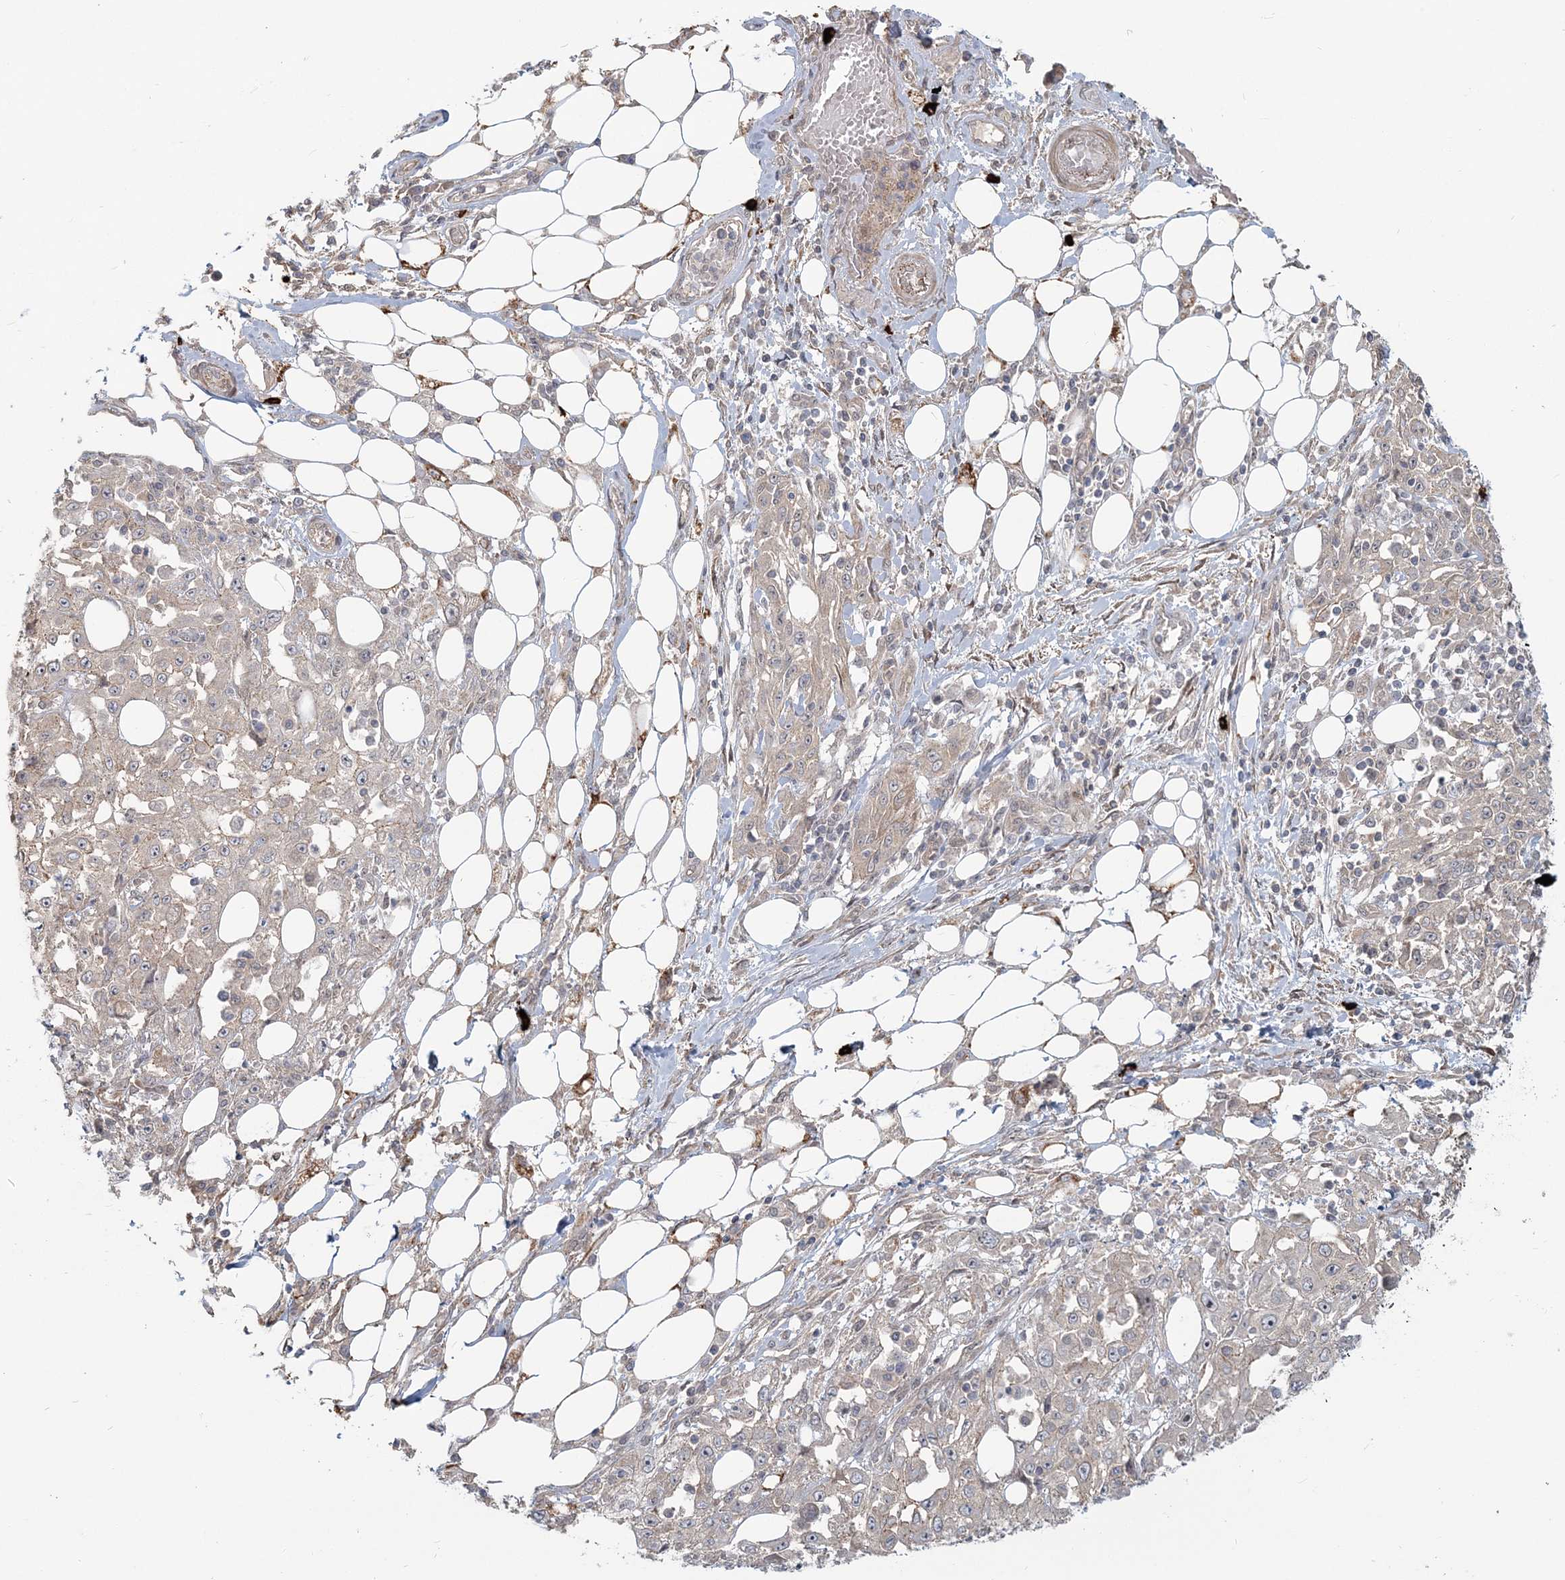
{"staining": {"intensity": "weak", "quantity": "25%-75%", "location": "cytoplasmic/membranous"}, "tissue": "skin cancer", "cell_type": "Tumor cells", "image_type": "cancer", "snomed": [{"axis": "morphology", "description": "Squamous cell carcinoma, NOS"}, {"axis": "morphology", "description": "Squamous cell carcinoma, metastatic, NOS"}, {"axis": "topography", "description": "Skin"}, {"axis": "topography", "description": "Lymph node"}], "caption": "Skin metastatic squamous cell carcinoma stained with DAB (3,3'-diaminobenzidine) immunohistochemistry (IHC) reveals low levels of weak cytoplasmic/membranous positivity in approximately 25%-75% of tumor cells.", "gene": "SH3PXD2A", "patient": {"sex": "male", "age": 75}}